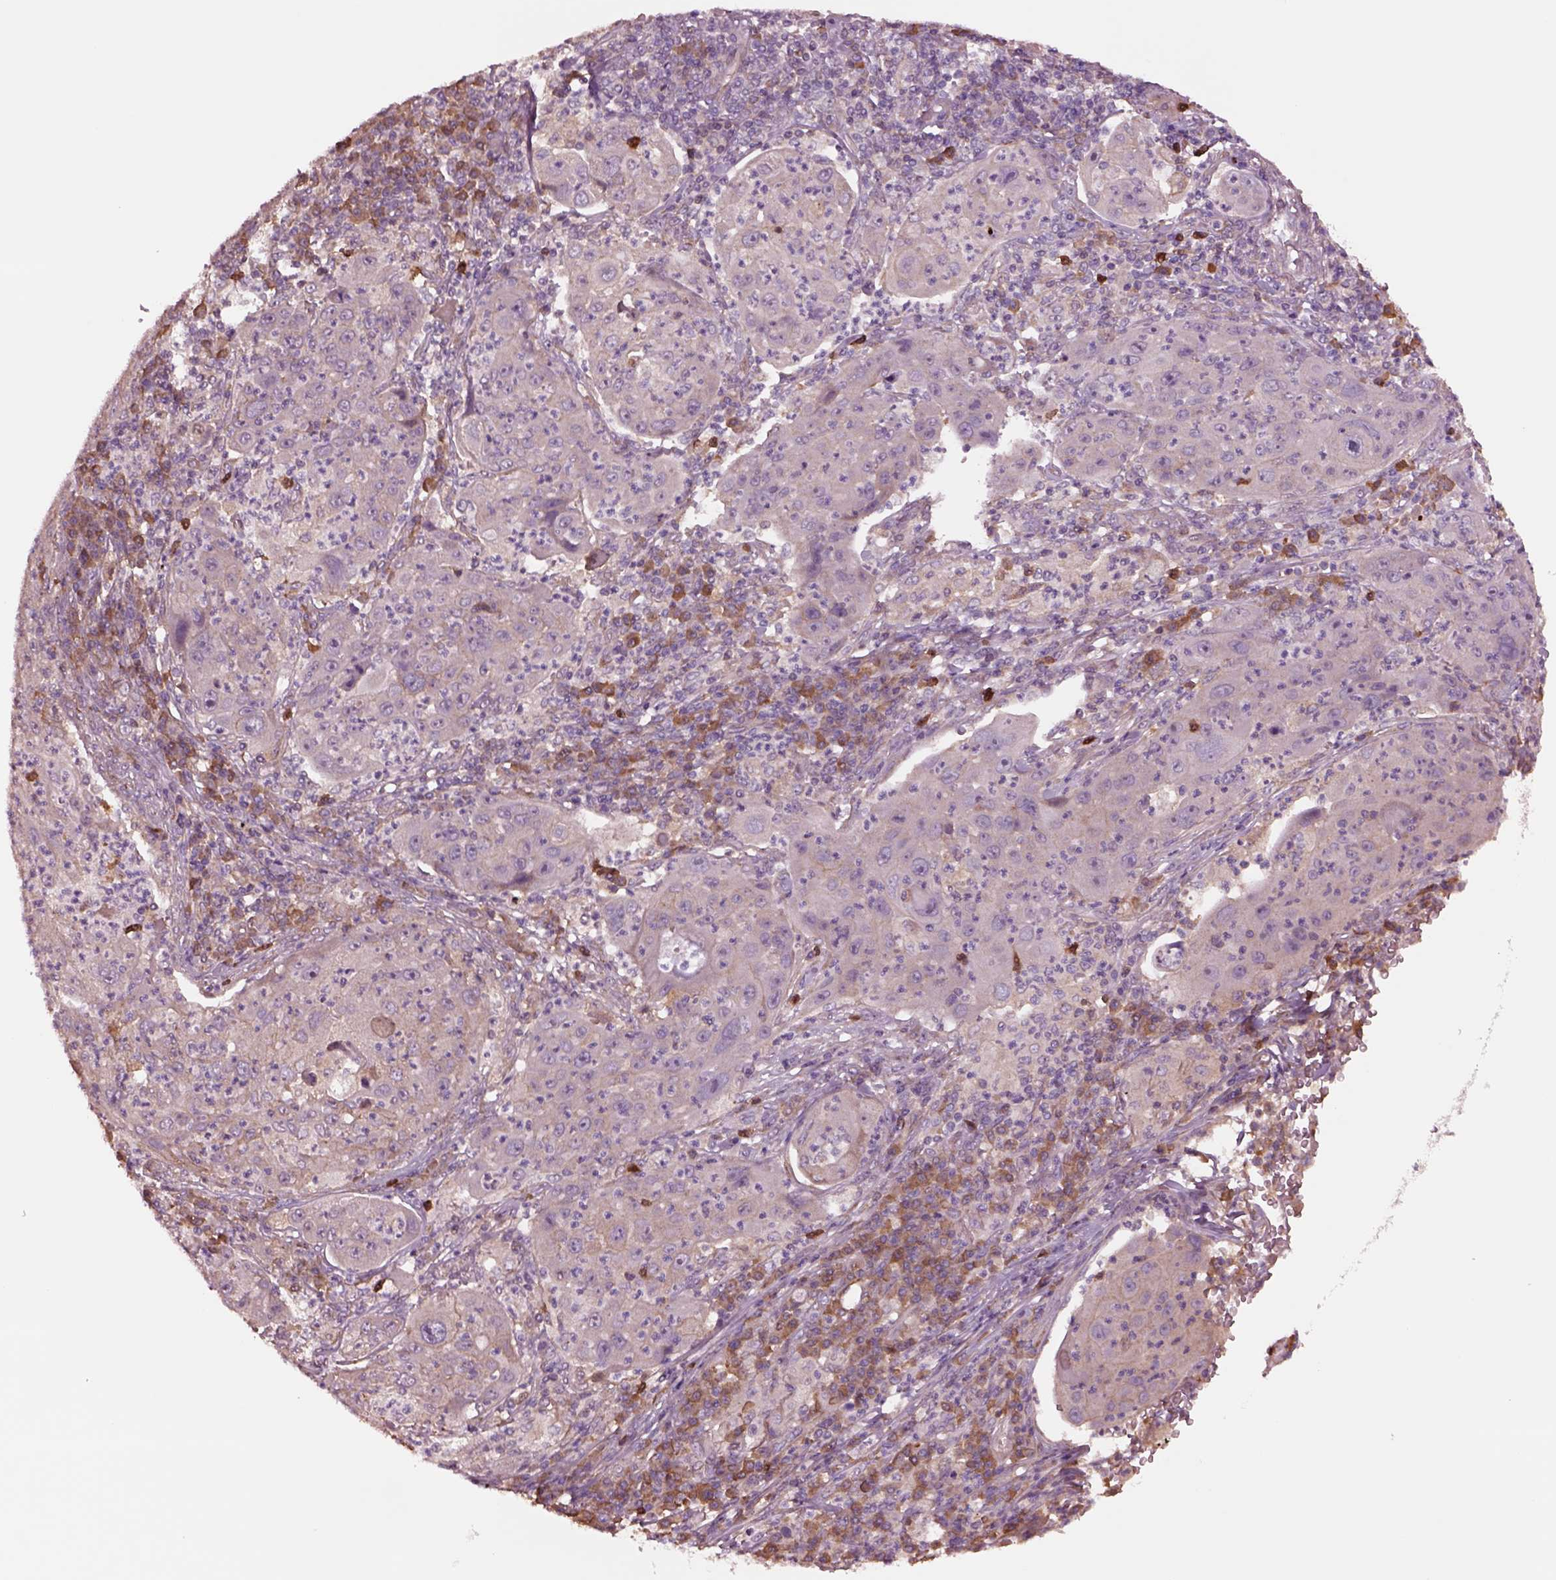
{"staining": {"intensity": "negative", "quantity": "none", "location": "none"}, "tissue": "lung cancer", "cell_type": "Tumor cells", "image_type": "cancer", "snomed": [{"axis": "morphology", "description": "Squamous cell carcinoma, NOS"}, {"axis": "topography", "description": "Lung"}], "caption": "Immunohistochemistry (IHC) of human lung cancer (squamous cell carcinoma) reveals no staining in tumor cells.", "gene": "HTR1B", "patient": {"sex": "female", "age": 59}}